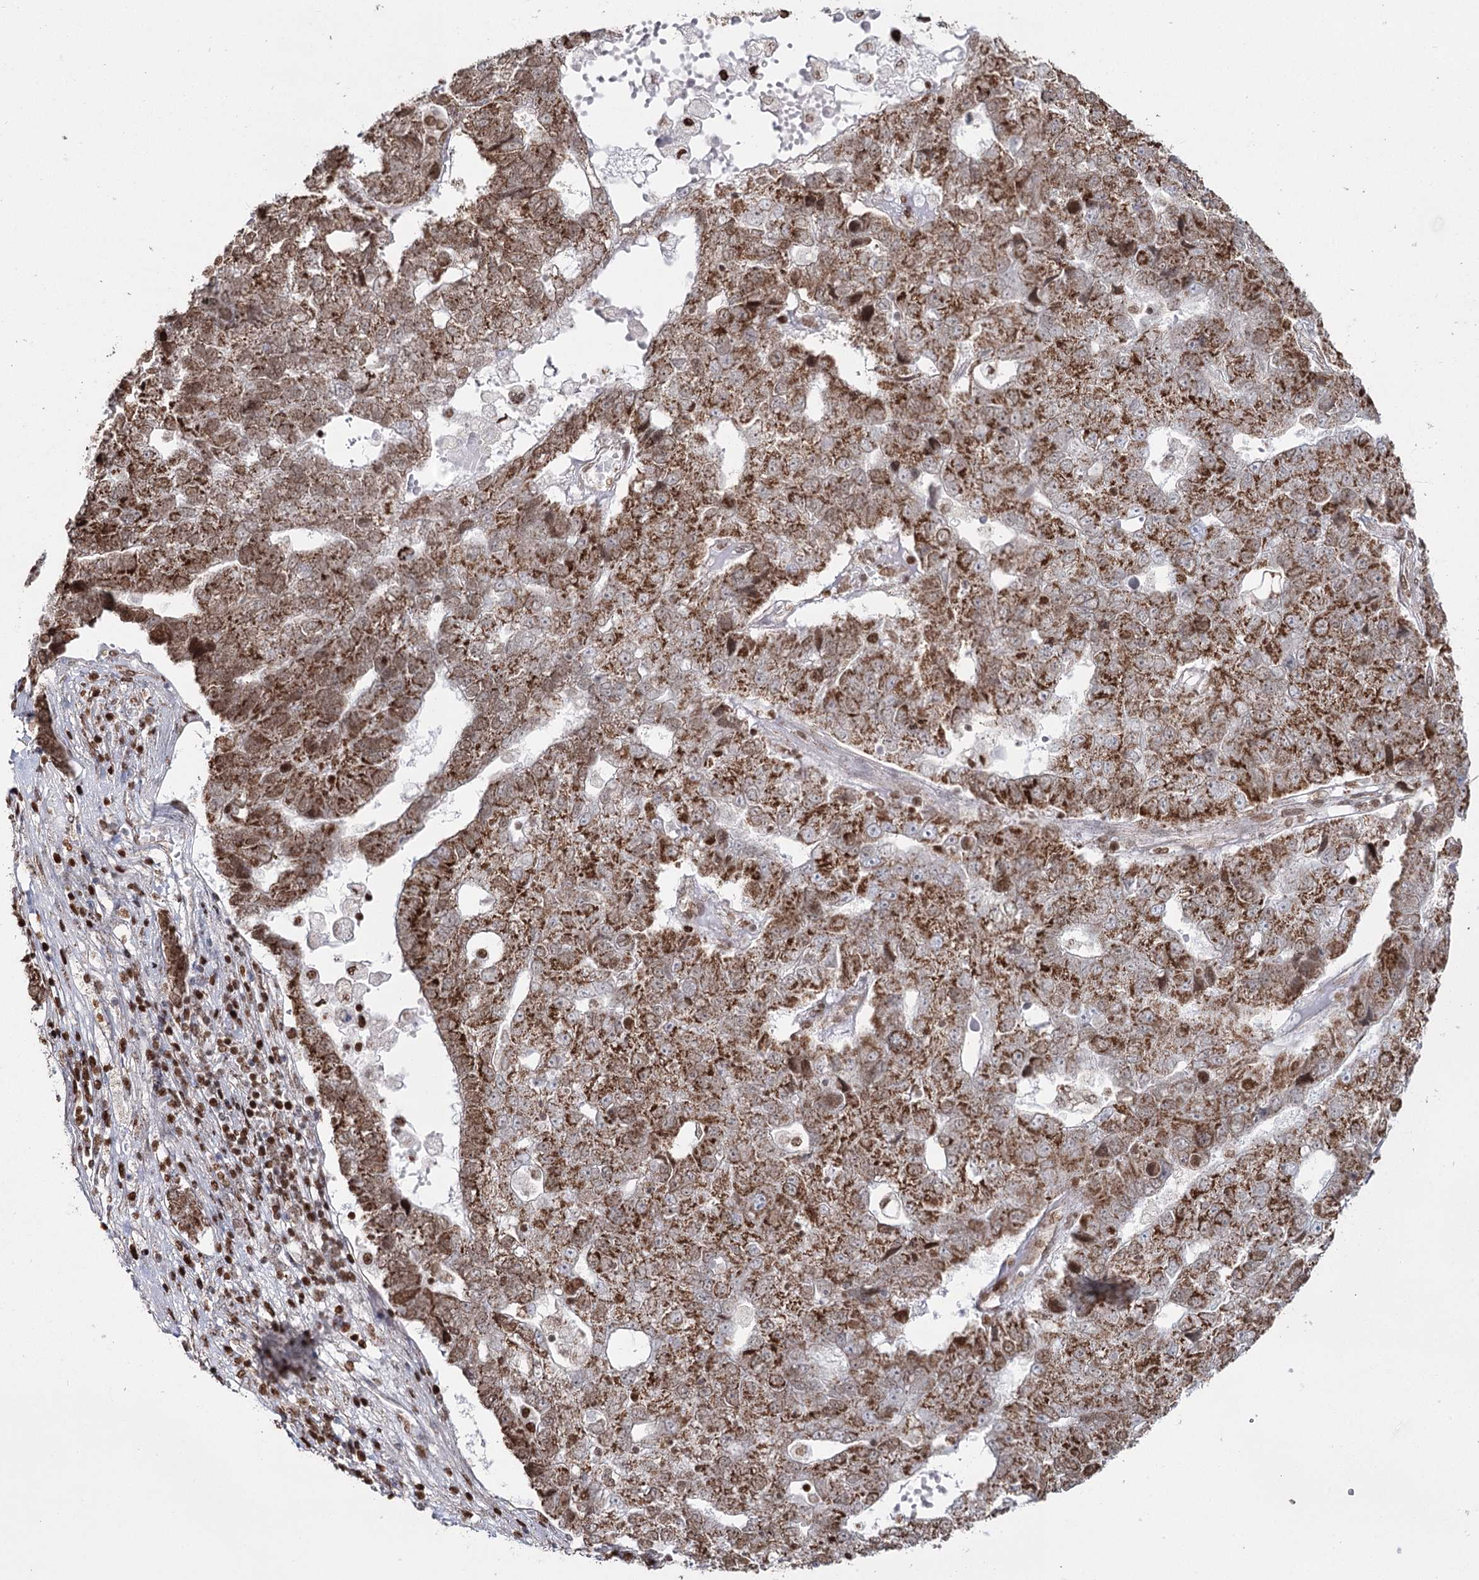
{"staining": {"intensity": "strong", "quantity": ">75%", "location": "cytoplasmic/membranous"}, "tissue": "pancreatic cancer", "cell_type": "Tumor cells", "image_type": "cancer", "snomed": [{"axis": "morphology", "description": "Adenocarcinoma, NOS"}, {"axis": "topography", "description": "Pancreas"}], "caption": "A brown stain labels strong cytoplasmic/membranous staining of a protein in pancreatic adenocarcinoma tumor cells.", "gene": "PDHX", "patient": {"sex": "female", "age": 61}}